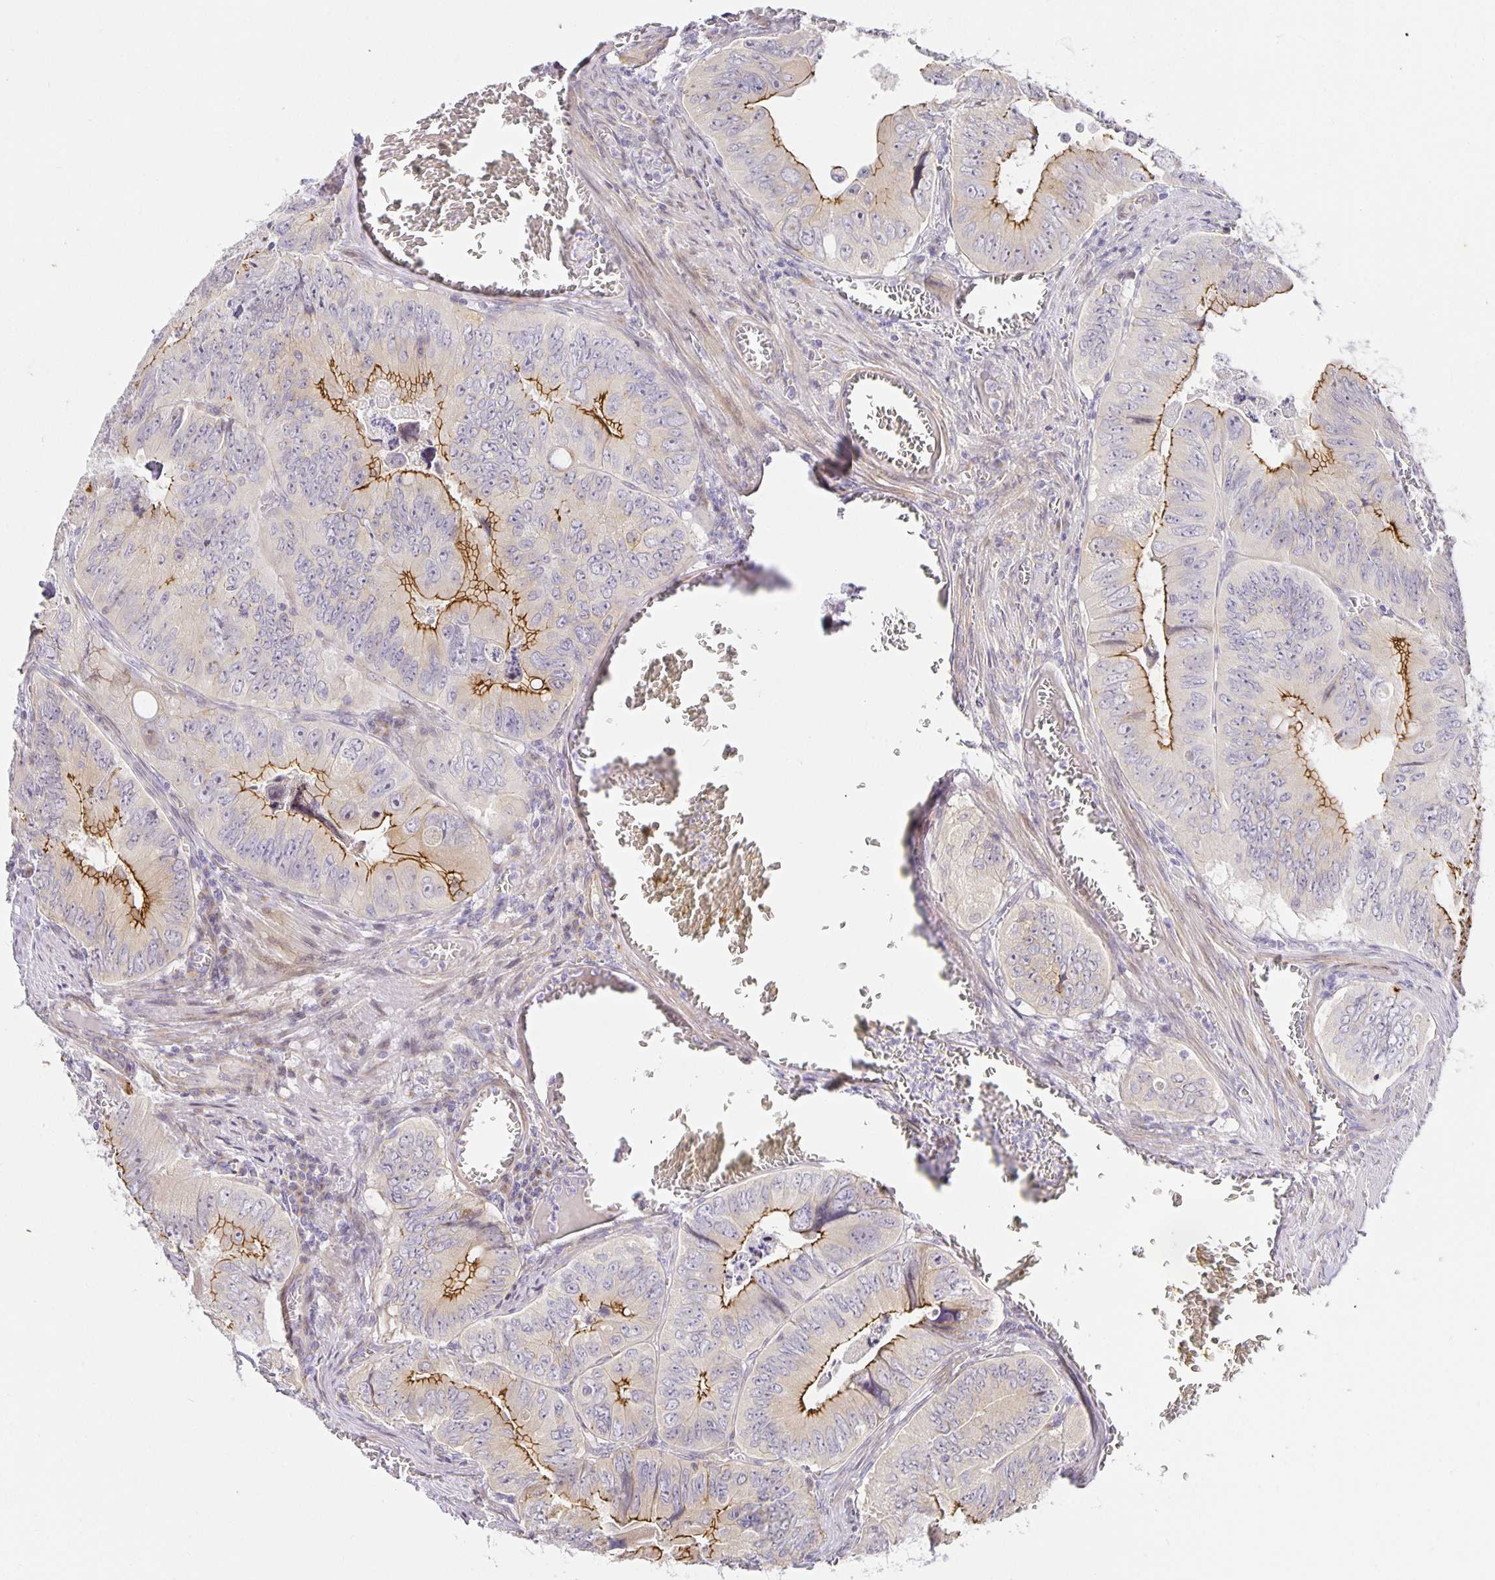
{"staining": {"intensity": "moderate", "quantity": "25%-75%", "location": "cytoplasmic/membranous"}, "tissue": "colorectal cancer", "cell_type": "Tumor cells", "image_type": "cancer", "snomed": [{"axis": "morphology", "description": "Adenocarcinoma, NOS"}, {"axis": "topography", "description": "Colon"}], "caption": "Moderate cytoplasmic/membranous expression for a protein is seen in about 25%-75% of tumor cells of adenocarcinoma (colorectal) using IHC.", "gene": "TJP3", "patient": {"sex": "female", "age": 84}}